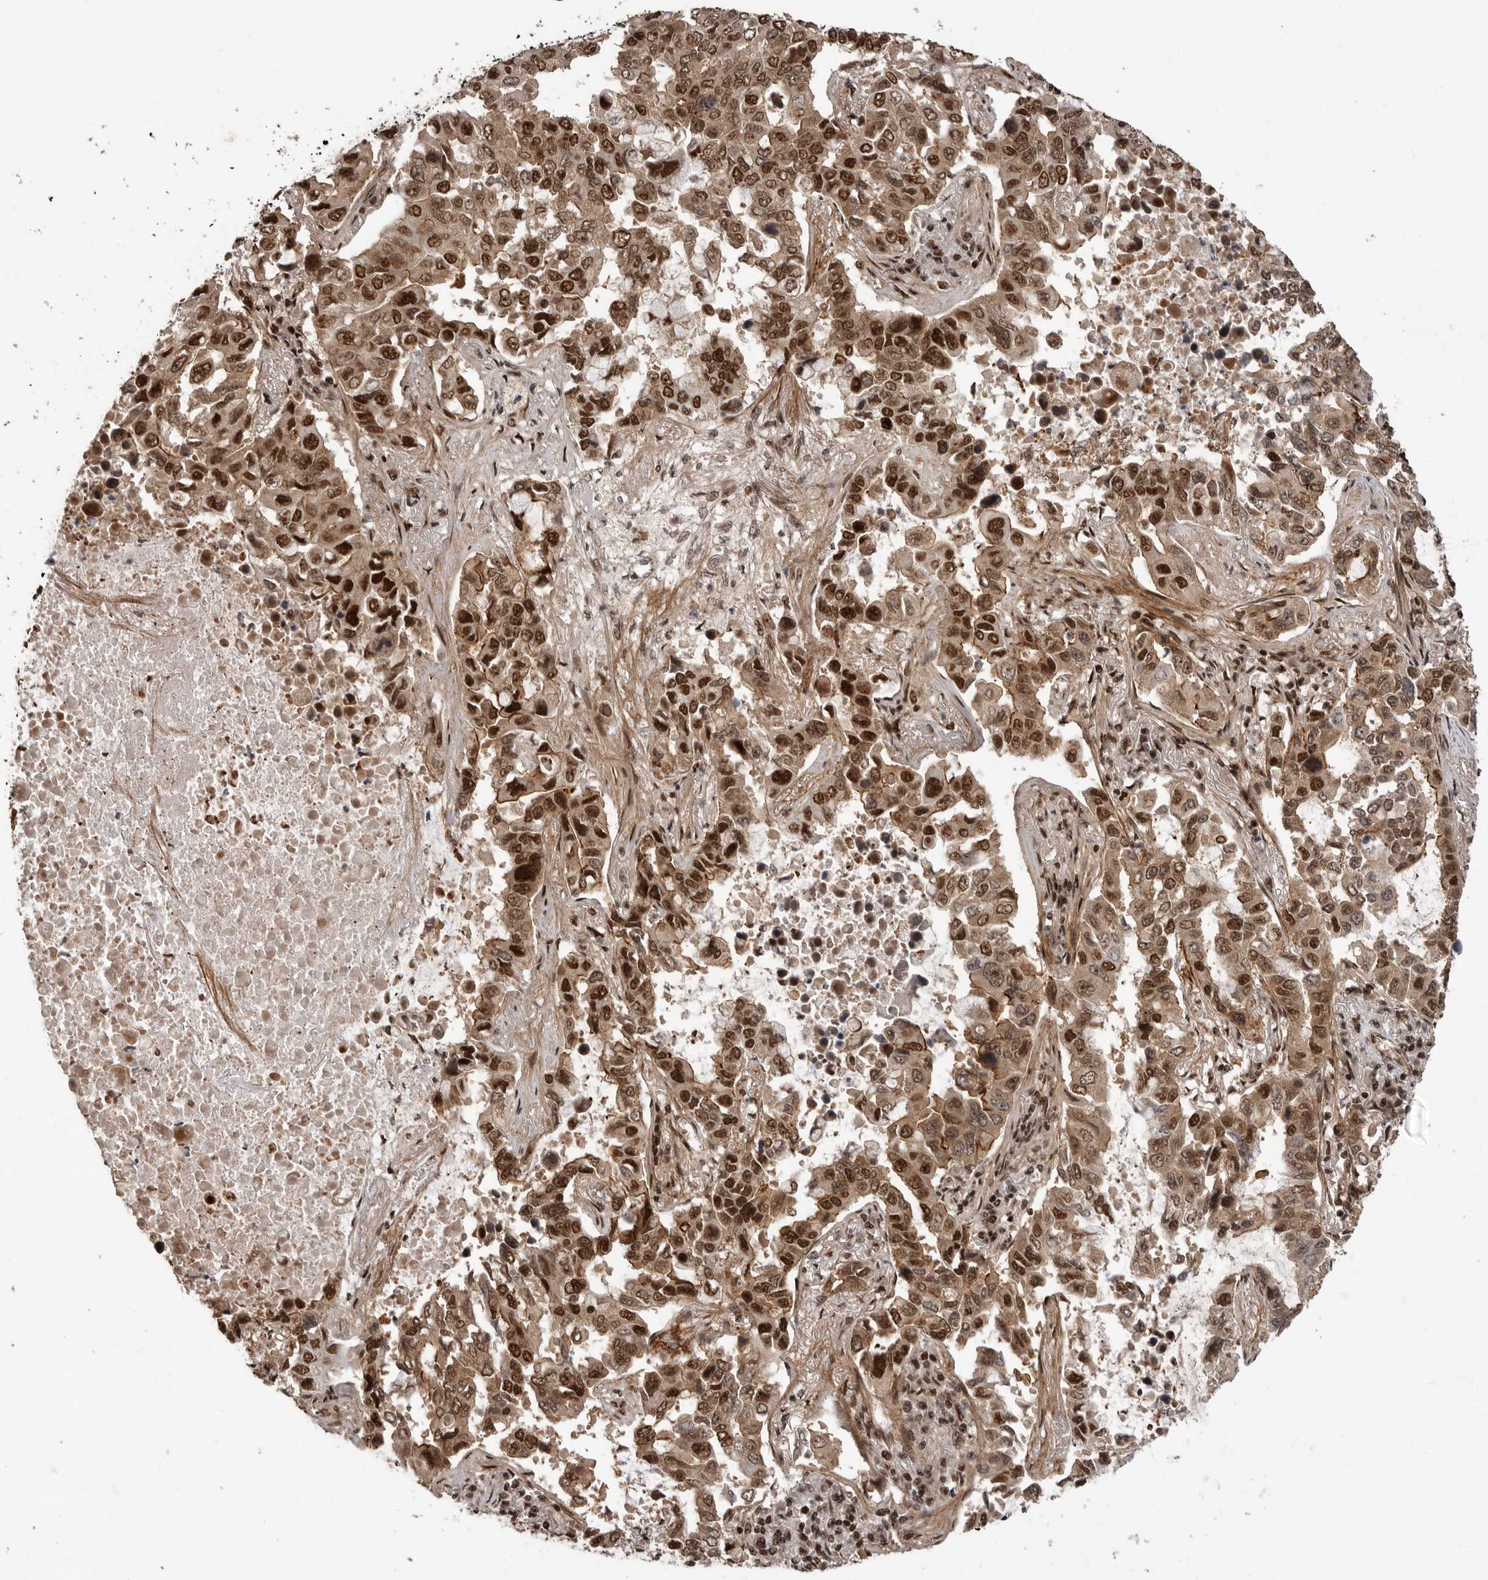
{"staining": {"intensity": "strong", "quantity": ">75%", "location": "cytoplasmic/membranous,nuclear"}, "tissue": "lung cancer", "cell_type": "Tumor cells", "image_type": "cancer", "snomed": [{"axis": "morphology", "description": "Adenocarcinoma, NOS"}, {"axis": "topography", "description": "Lung"}], "caption": "Lung cancer was stained to show a protein in brown. There is high levels of strong cytoplasmic/membranous and nuclear staining in about >75% of tumor cells. (Stains: DAB (3,3'-diaminobenzidine) in brown, nuclei in blue, Microscopy: brightfield microscopy at high magnification).", "gene": "PPP1R8", "patient": {"sex": "male", "age": 64}}